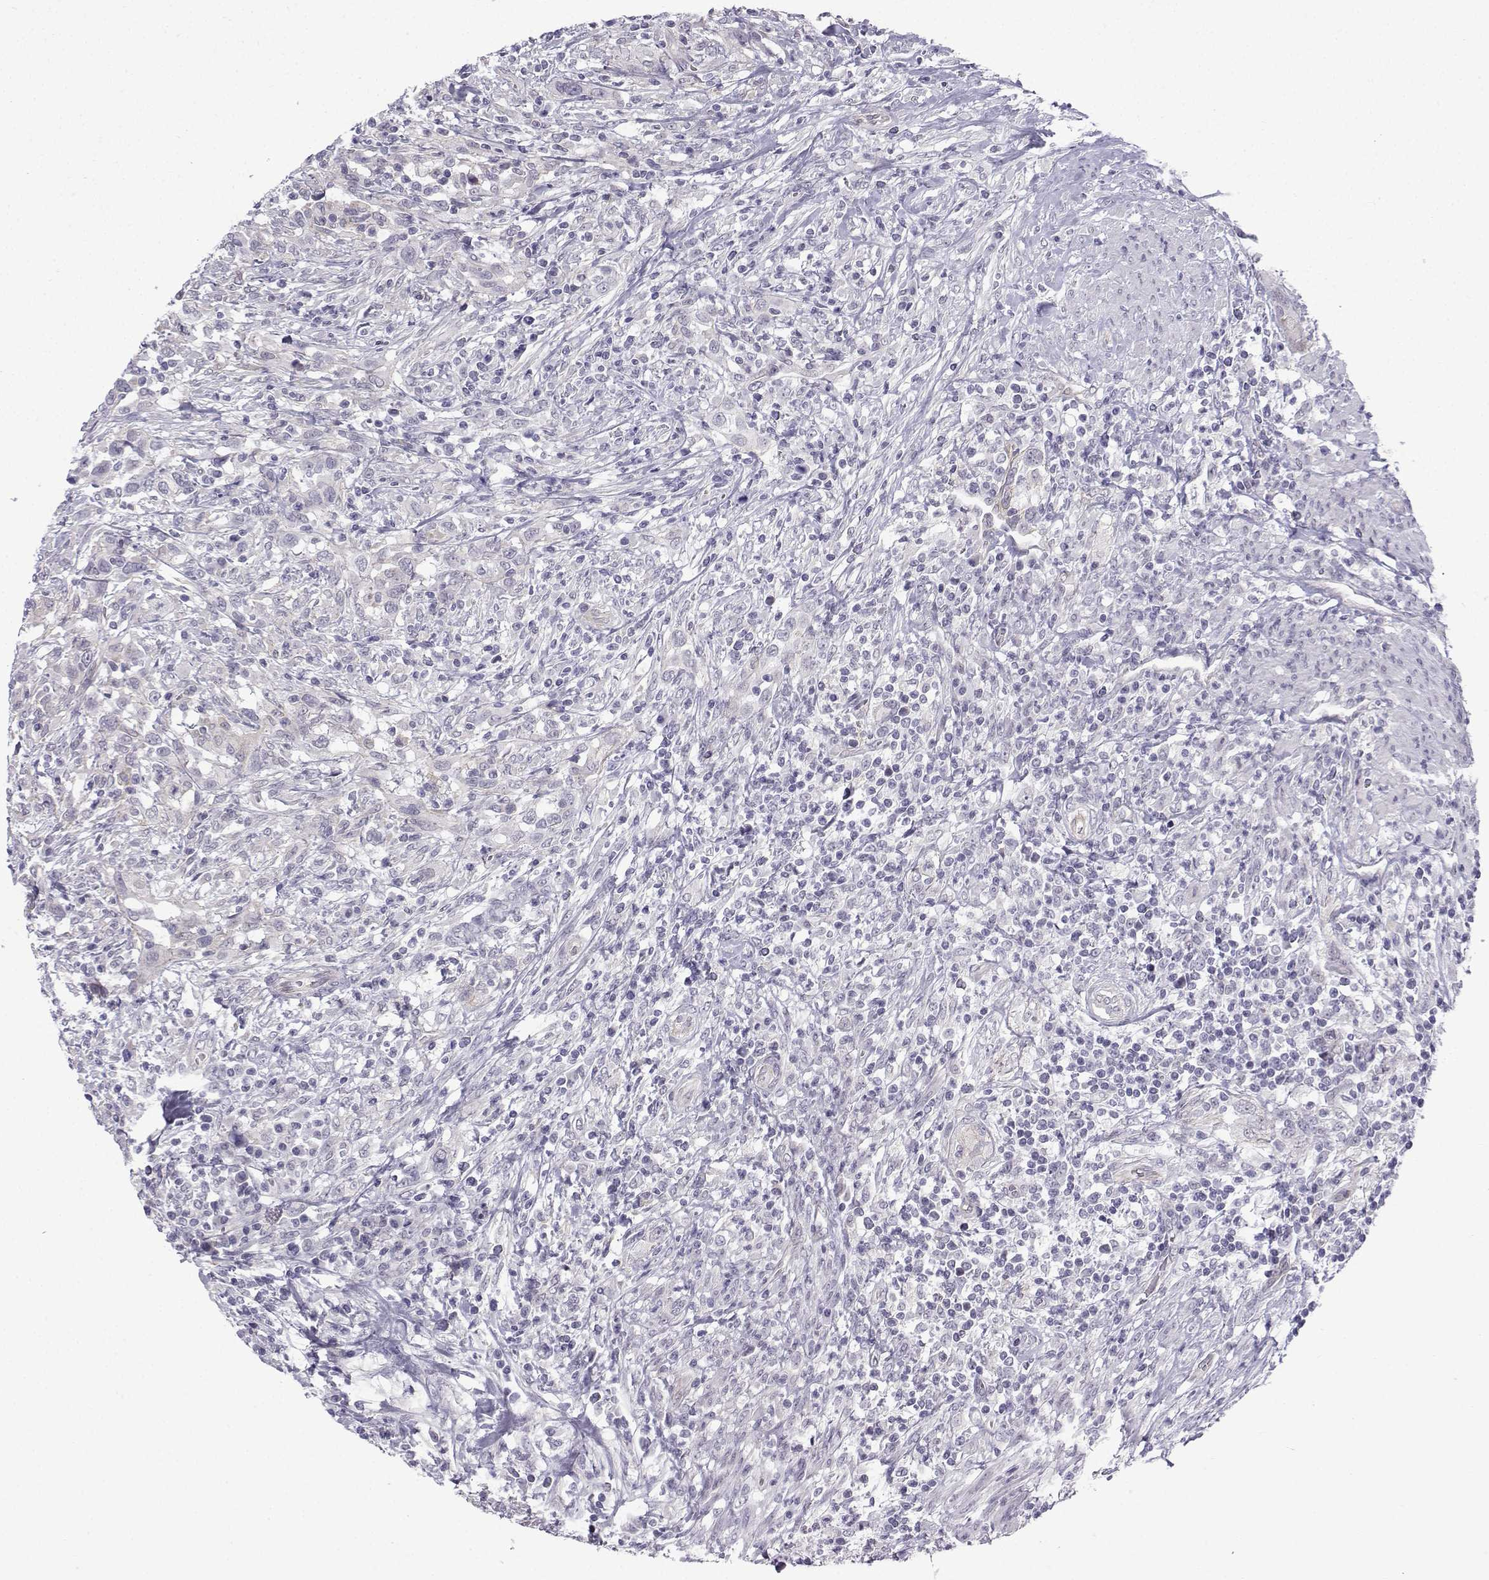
{"staining": {"intensity": "negative", "quantity": "none", "location": "none"}, "tissue": "urothelial cancer", "cell_type": "Tumor cells", "image_type": "cancer", "snomed": [{"axis": "morphology", "description": "Urothelial carcinoma, NOS"}, {"axis": "morphology", "description": "Urothelial carcinoma, High grade"}, {"axis": "topography", "description": "Urinary bladder"}], "caption": "Urothelial cancer was stained to show a protein in brown. There is no significant positivity in tumor cells.", "gene": "CFAP53", "patient": {"sex": "female", "age": 64}}